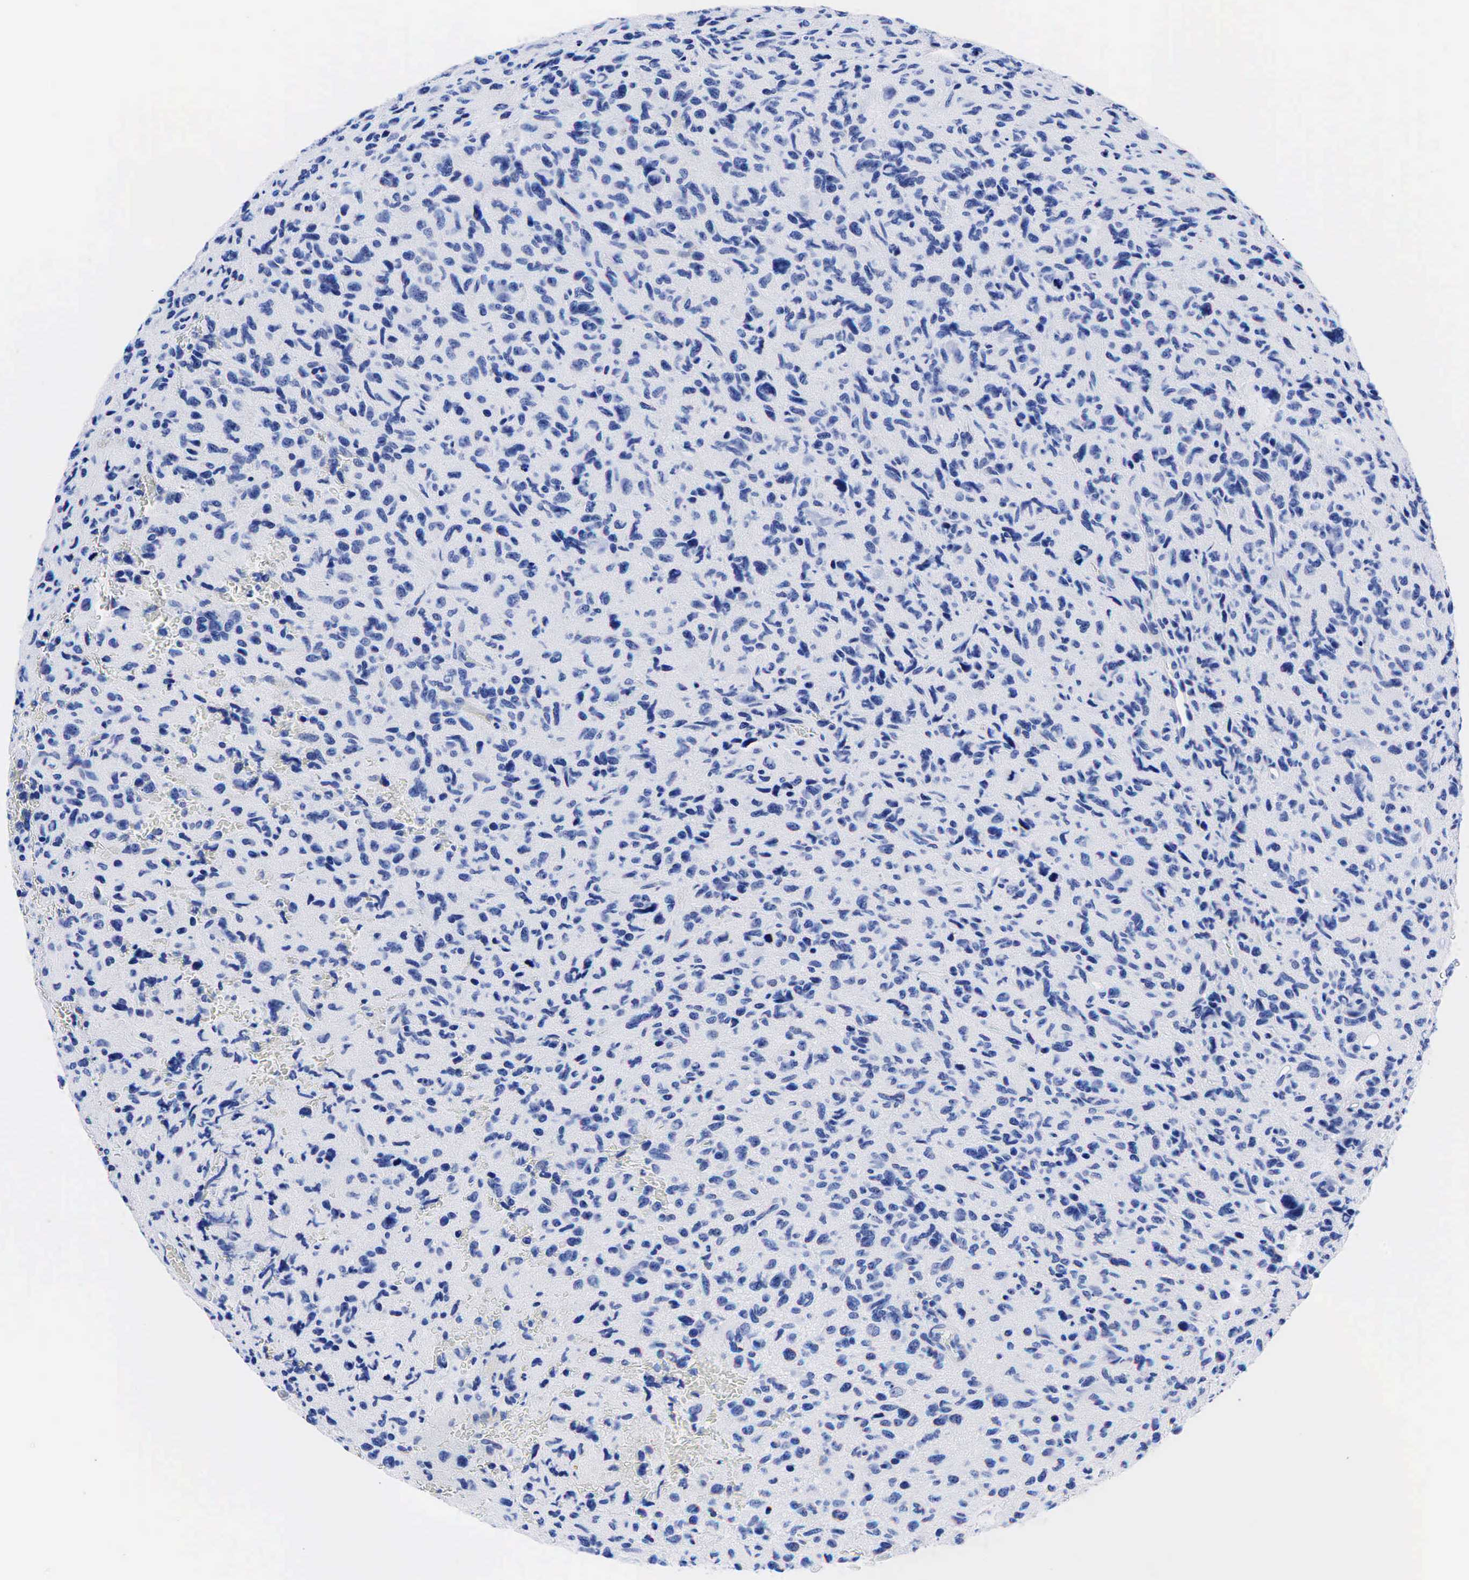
{"staining": {"intensity": "negative", "quantity": "none", "location": "none"}, "tissue": "glioma", "cell_type": "Tumor cells", "image_type": "cancer", "snomed": [{"axis": "morphology", "description": "Glioma, malignant, High grade"}, {"axis": "topography", "description": "Brain"}], "caption": "A micrograph of human glioma is negative for staining in tumor cells. (Stains: DAB immunohistochemistry (IHC) with hematoxylin counter stain, Microscopy: brightfield microscopy at high magnification).", "gene": "KRT18", "patient": {"sex": "female", "age": 60}}